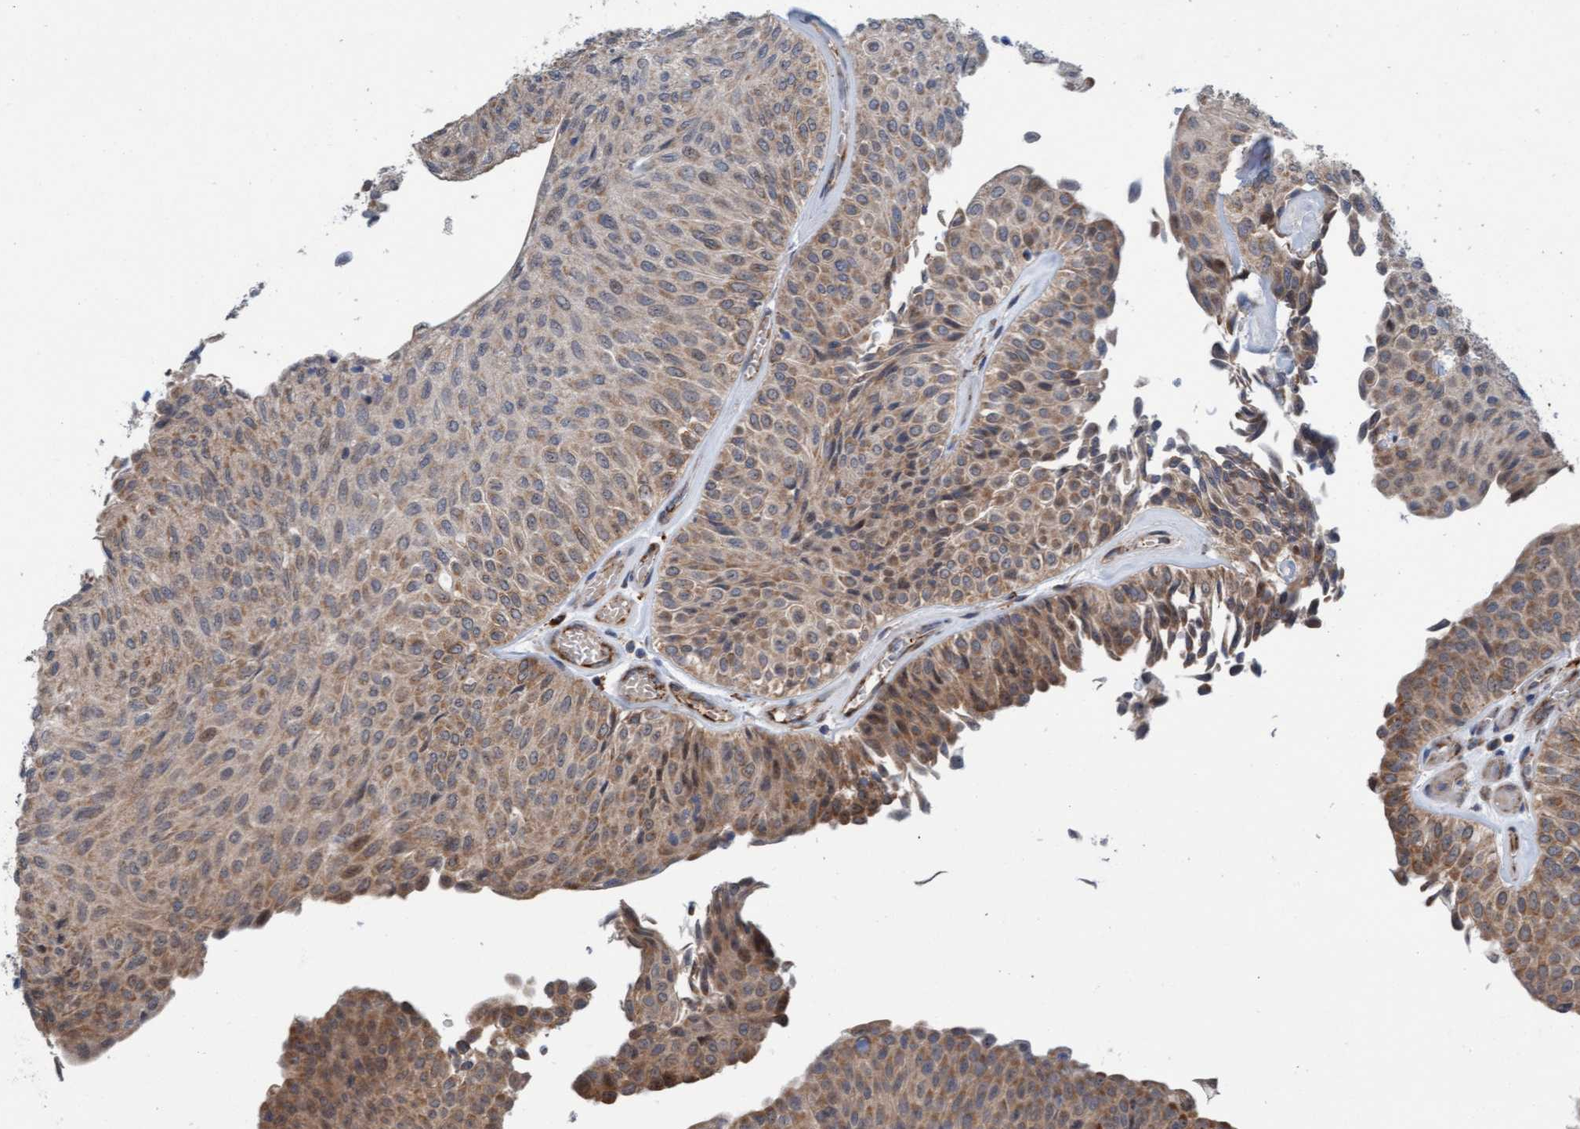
{"staining": {"intensity": "moderate", "quantity": "25%-75%", "location": "cytoplasmic/membranous"}, "tissue": "urothelial cancer", "cell_type": "Tumor cells", "image_type": "cancer", "snomed": [{"axis": "morphology", "description": "Urothelial carcinoma, Low grade"}, {"axis": "topography", "description": "Urinary bladder"}], "caption": "Protein expression analysis of low-grade urothelial carcinoma reveals moderate cytoplasmic/membranous staining in about 25%-75% of tumor cells.", "gene": "ZNF566", "patient": {"sex": "male", "age": 78}}